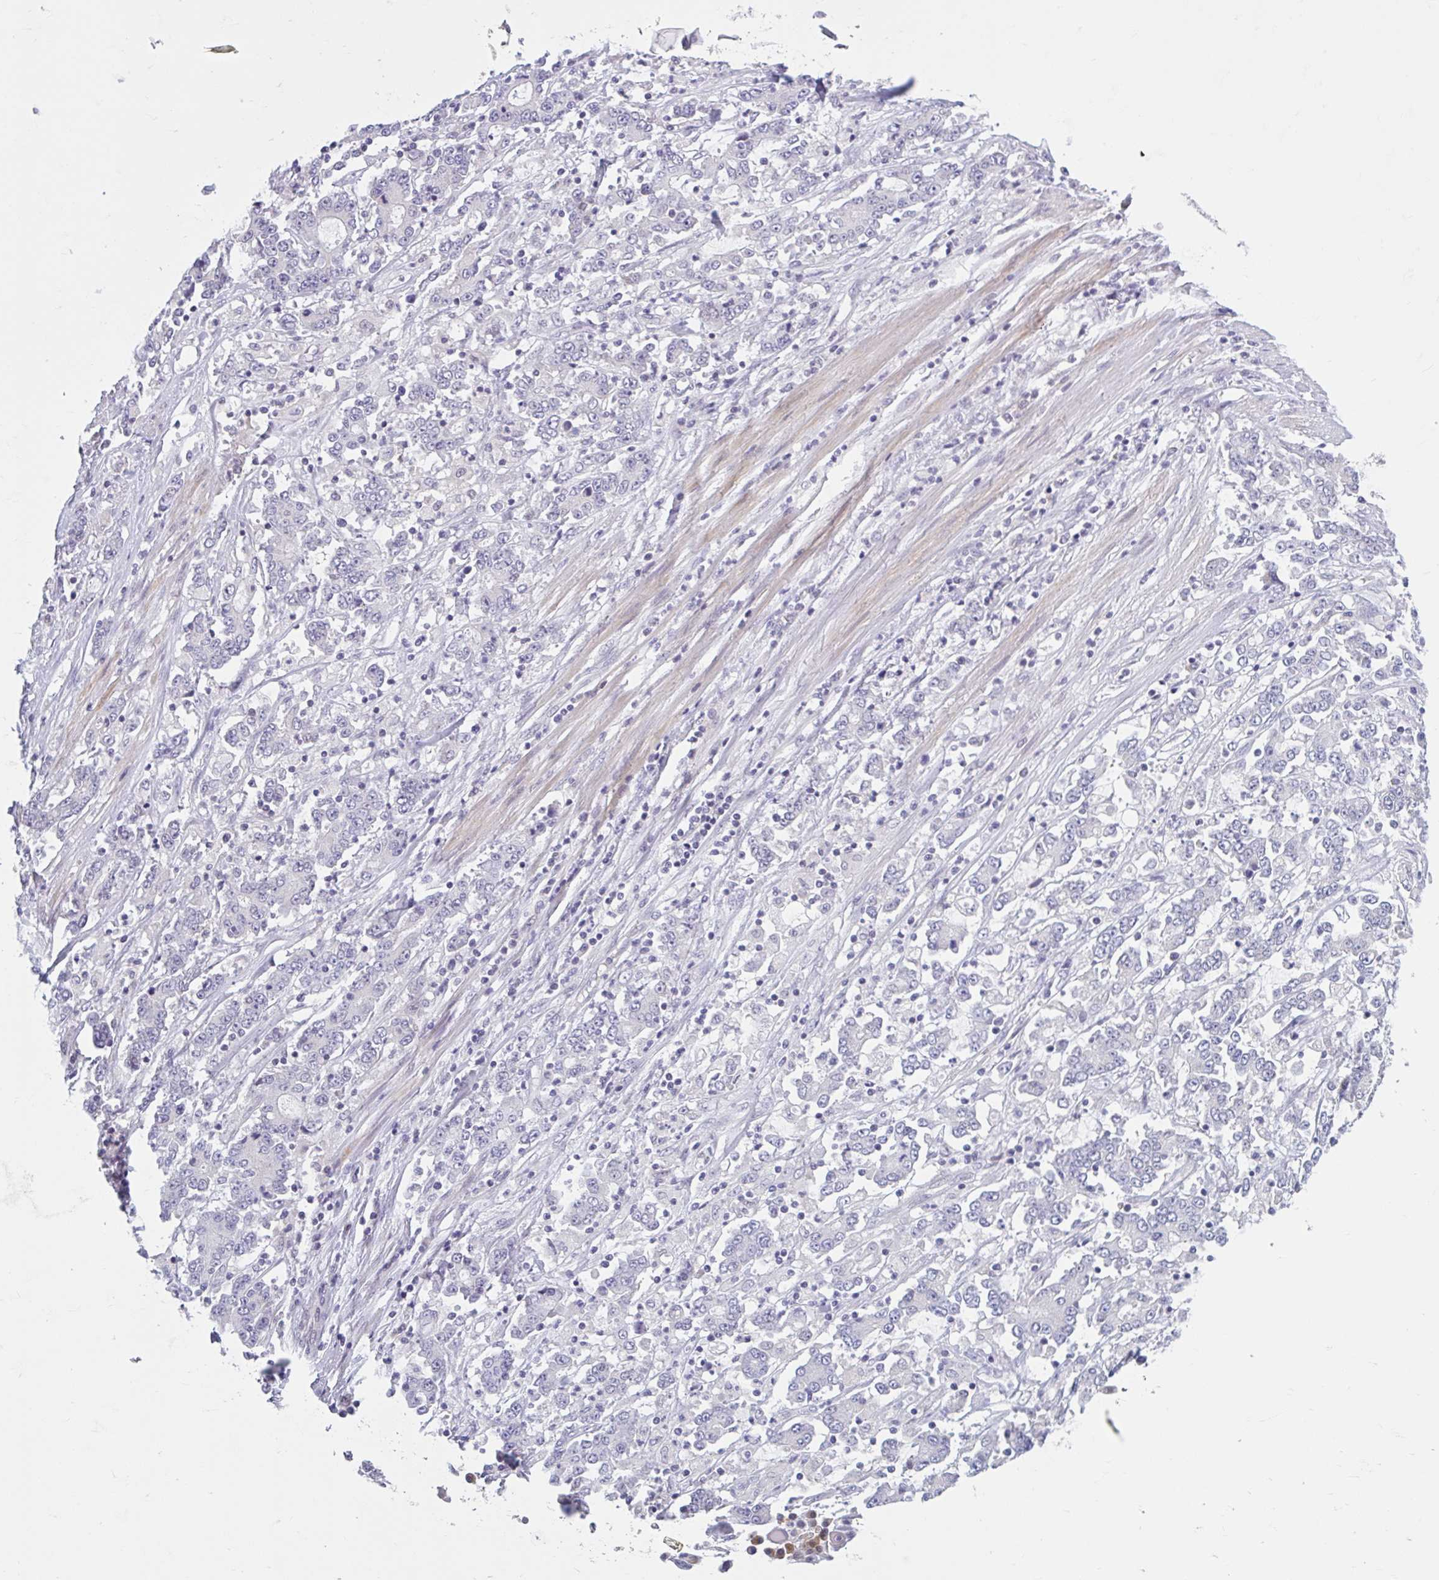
{"staining": {"intensity": "negative", "quantity": "none", "location": "none"}, "tissue": "stomach cancer", "cell_type": "Tumor cells", "image_type": "cancer", "snomed": [{"axis": "morphology", "description": "Adenocarcinoma, NOS"}, {"axis": "topography", "description": "Stomach, upper"}], "caption": "This is a photomicrograph of IHC staining of stomach adenocarcinoma, which shows no positivity in tumor cells.", "gene": "FAM153A", "patient": {"sex": "male", "age": 68}}